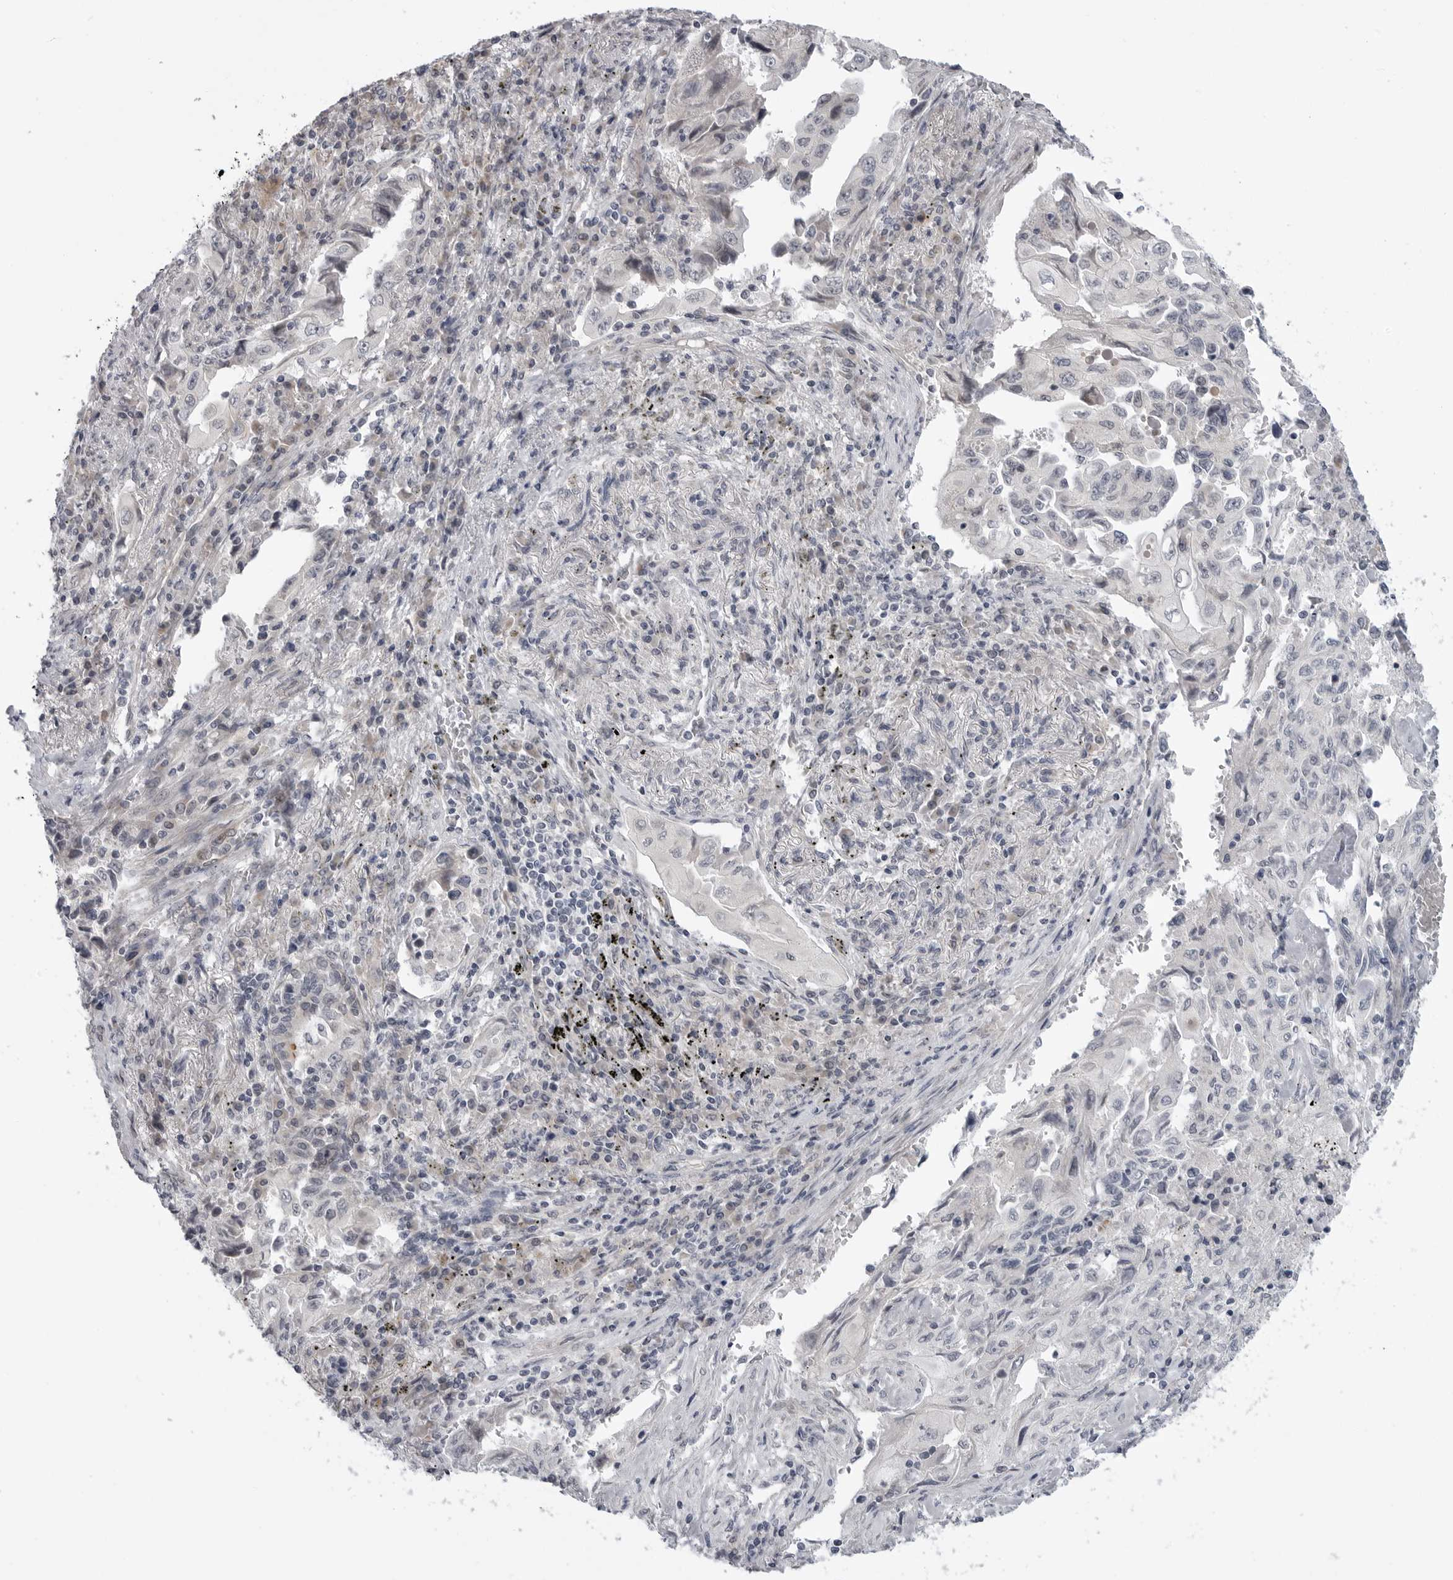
{"staining": {"intensity": "negative", "quantity": "none", "location": "none"}, "tissue": "lung cancer", "cell_type": "Tumor cells", "image_type": "cancer", "snomed": [{"axis": "morphology", "description": "Adenocarcinoma, NOS"}, {"axis": "topography", "description": "Lung"}], "caption": "Micrograph shows no protein positivity in tumor cells of adenocarcinoma (lung) tissue.", "gene": "LRRC45", "patient": {"sex": "female", "age": 51}}